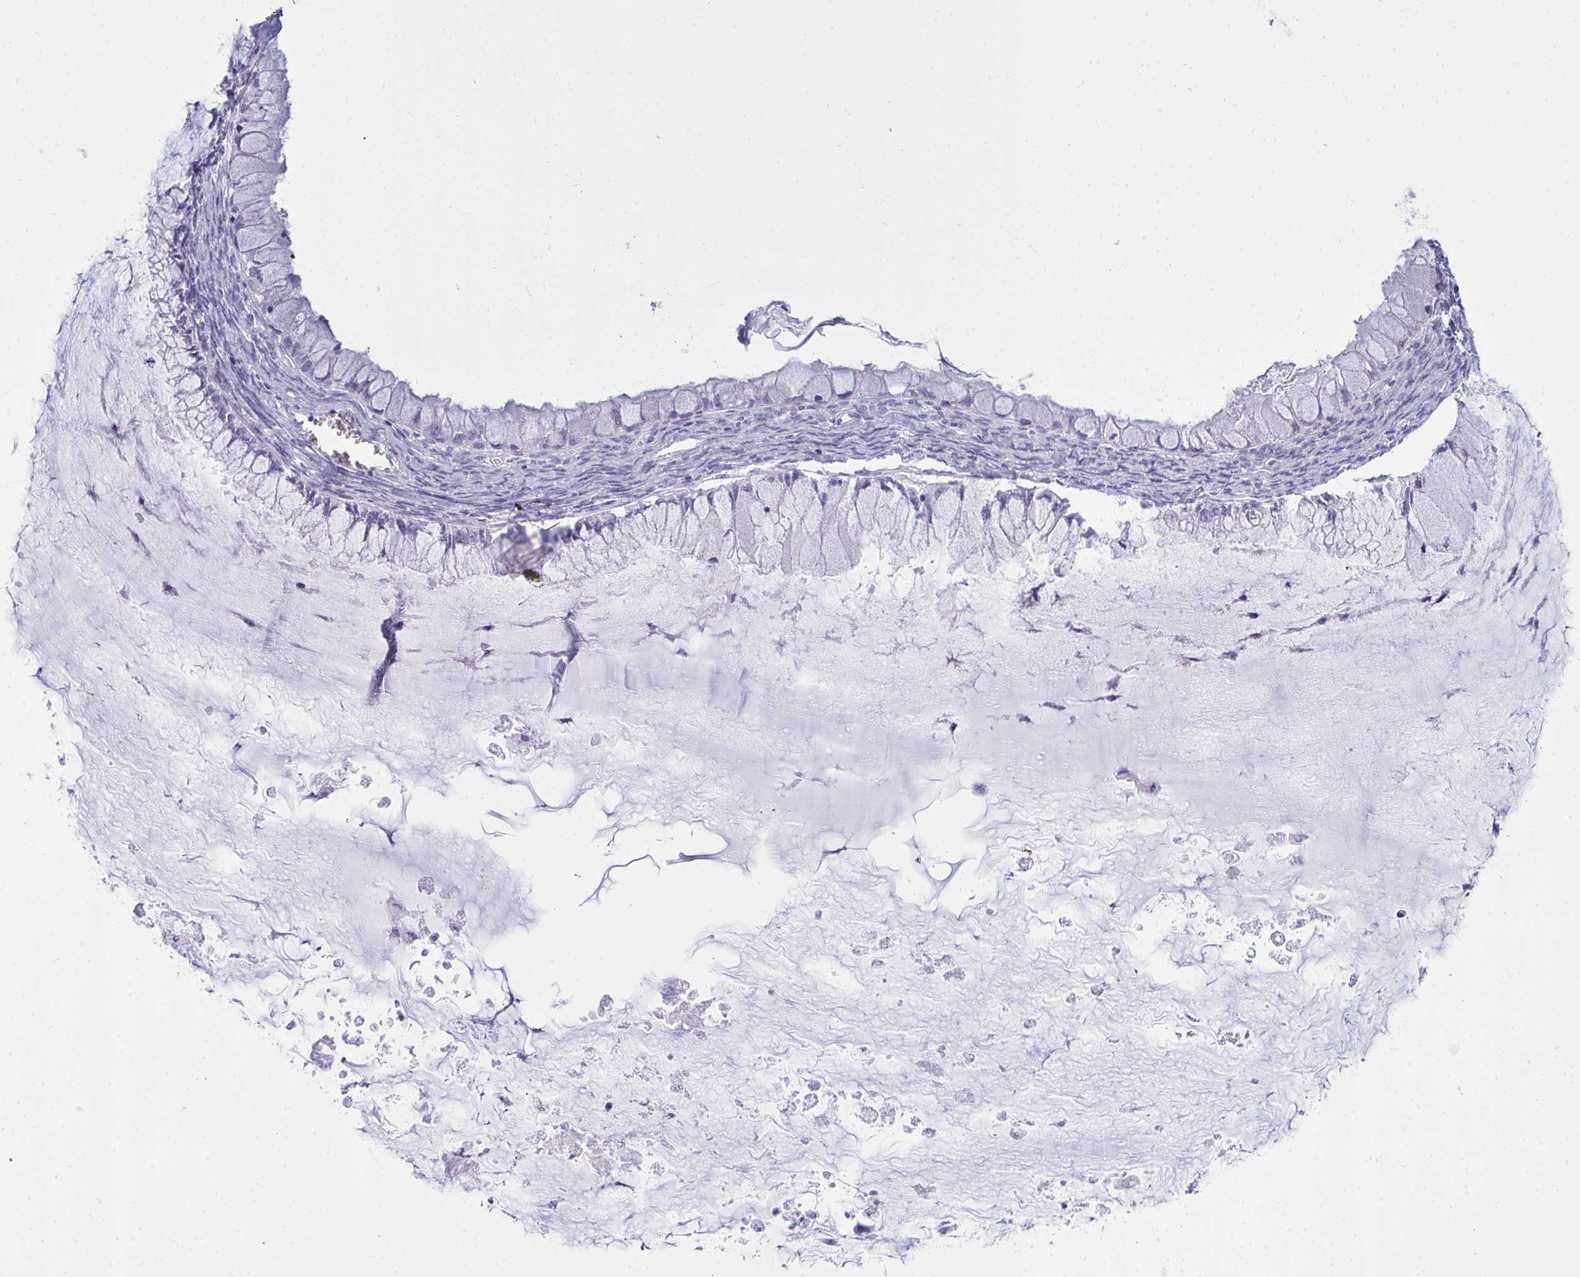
{"staining": {"intensity": "negative", "quantity": "none", "location": "none"}, "tissue": "ovarian cancer", "cell_type": "Tumor cells", "image_type": "cancer", "snomed": [{"axis": "morphology", "description": "Cystadenocarcinoma, mucinous, NOS"}, {"axis": "topography", "description": "Ovary"}], "caption": "Tumor cells are negative for brown protein staining in ovarian mucinous cystadenocarcinoma. (DAB immunohistochemistry (IHC), high magnification).", "gene": "SERPINB10", "patient": {"sex": "female", "age": 34}}